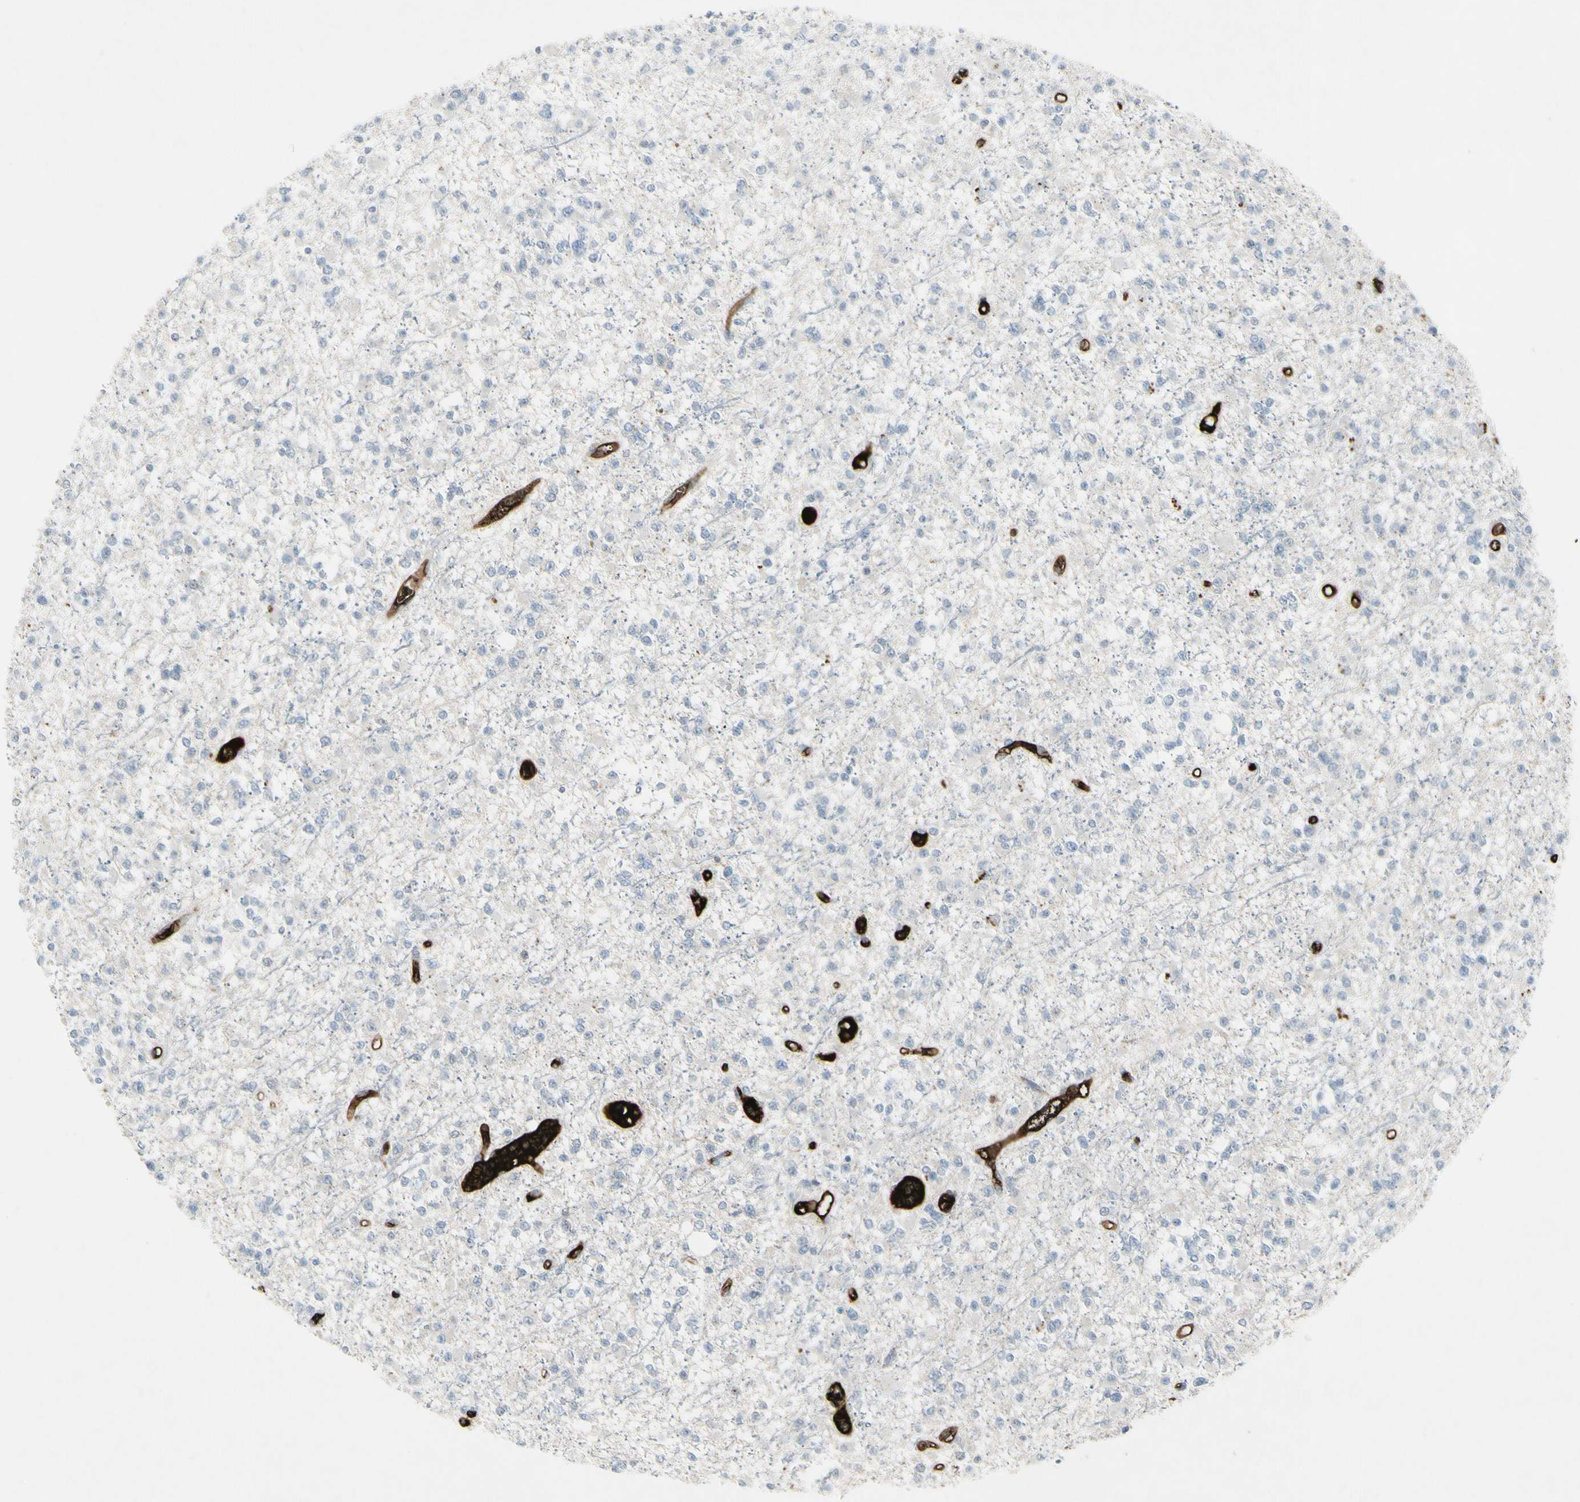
{"staining": {"intensity": "negative", "quantity": "none", "location": "none"}, "tissue": "glioma", "cell_type": "Tumor cells", "image_type": "cancer", "snomed": [{"axis": "morphology", "description": "Glioma, malignant, Low grade"}, {"axis": "topography", "description": "Brain"}], "caption": "The IHC image has no significant staining in tumor cells of malignant glioma (low-grade) tissue.", "gene": "IGHM", "patient": {"sex": "female", "age": 22}}